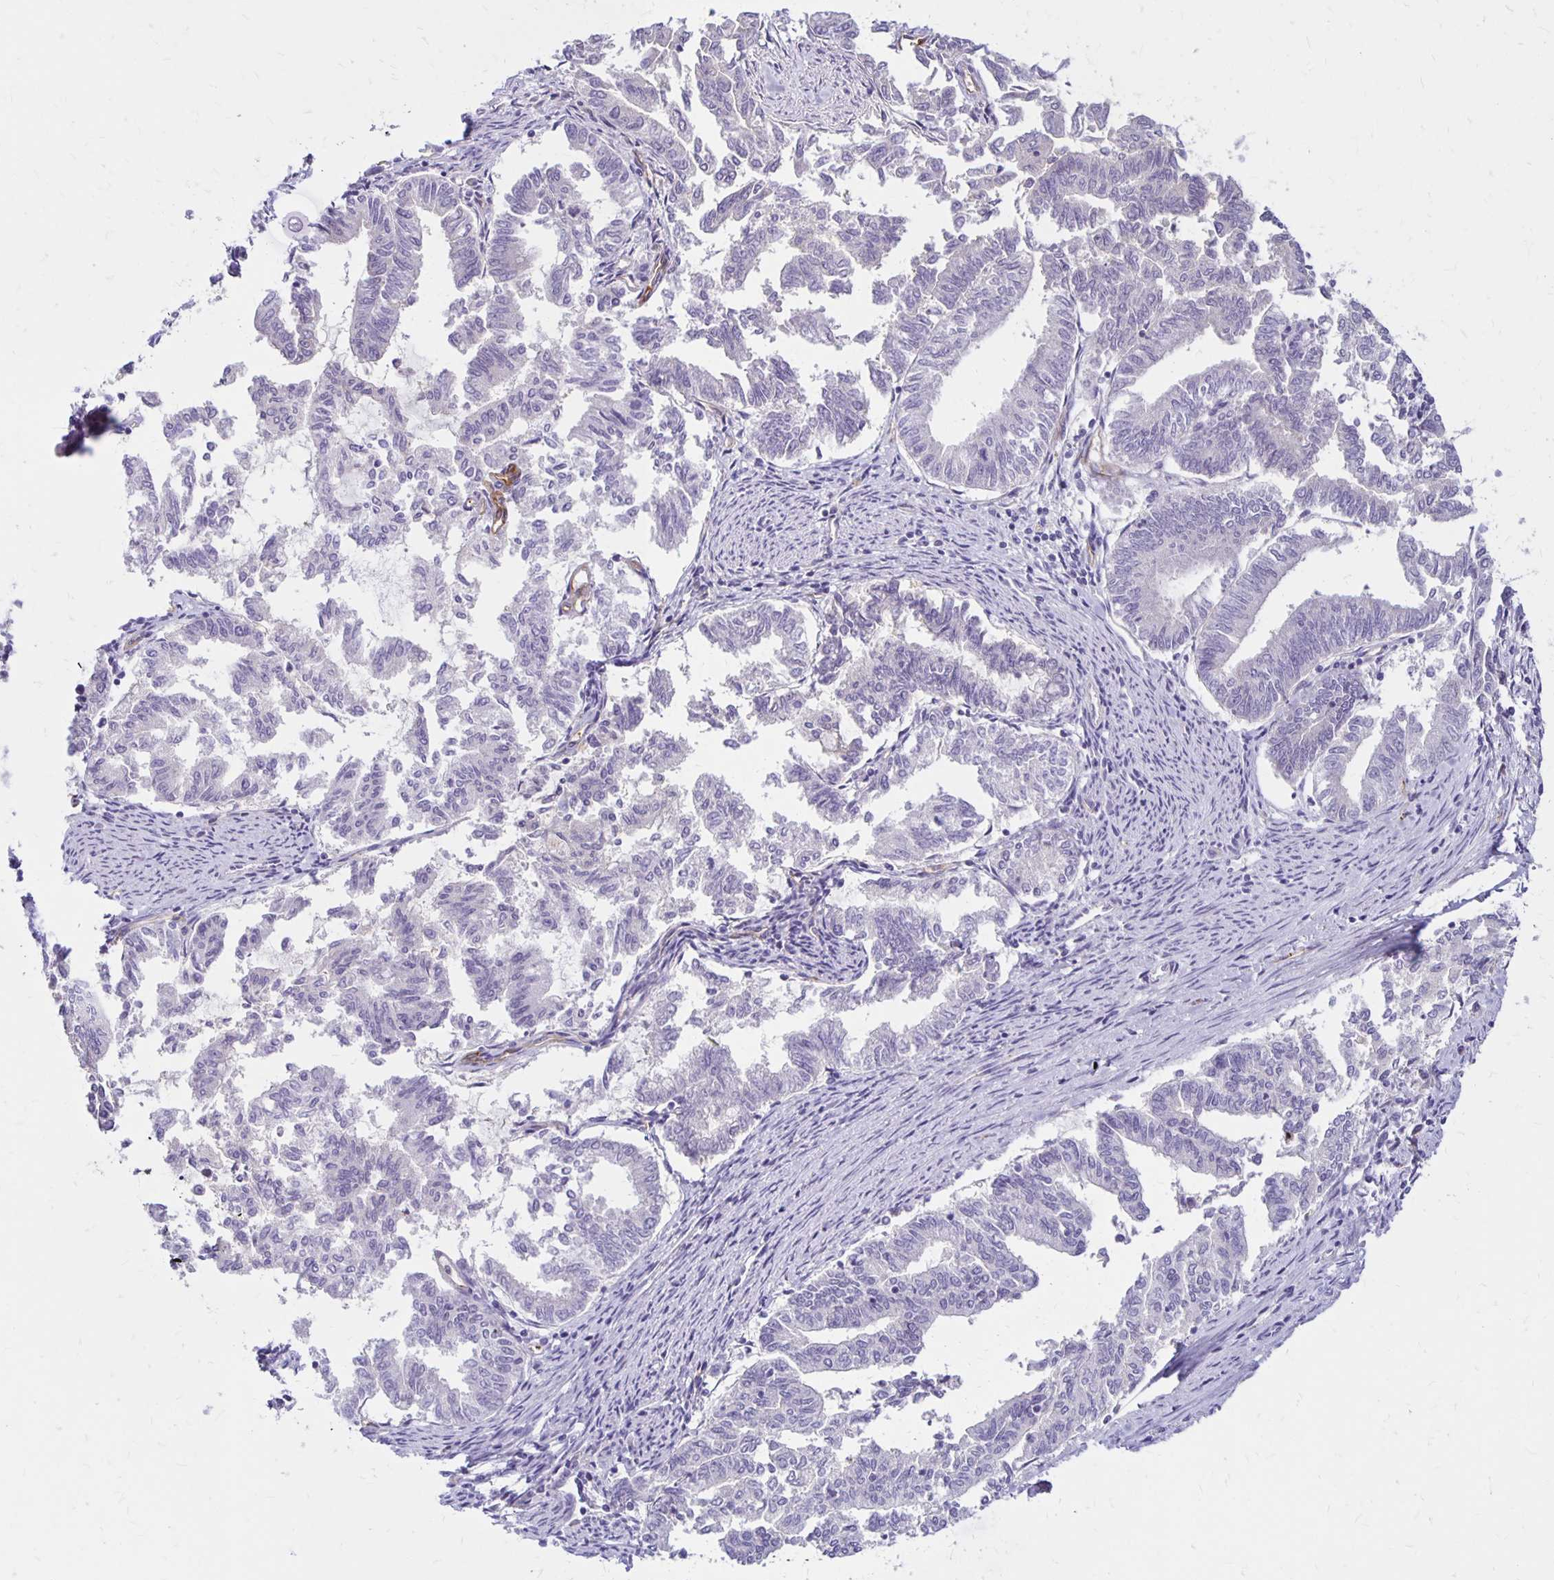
{"staining": {"intensity": "negative", "quantity": "none", "location": "none"}, "tissue": "endometrial cancer", "cell_type": "Tumor cells", "image_type": "cancer", "snomed": [{"axis": "morphology", "description": "Adenocarcinoma, NOS"}, {"axis": "topography", "description": "Endometrium"}], "caption": "Immunohistochemical staining of human adenocarcinoma (endometrial) exhibits no significant staining in tumor cells.", "gene": "TTYH1", "patient": {"sex": "female", "age": 79}}